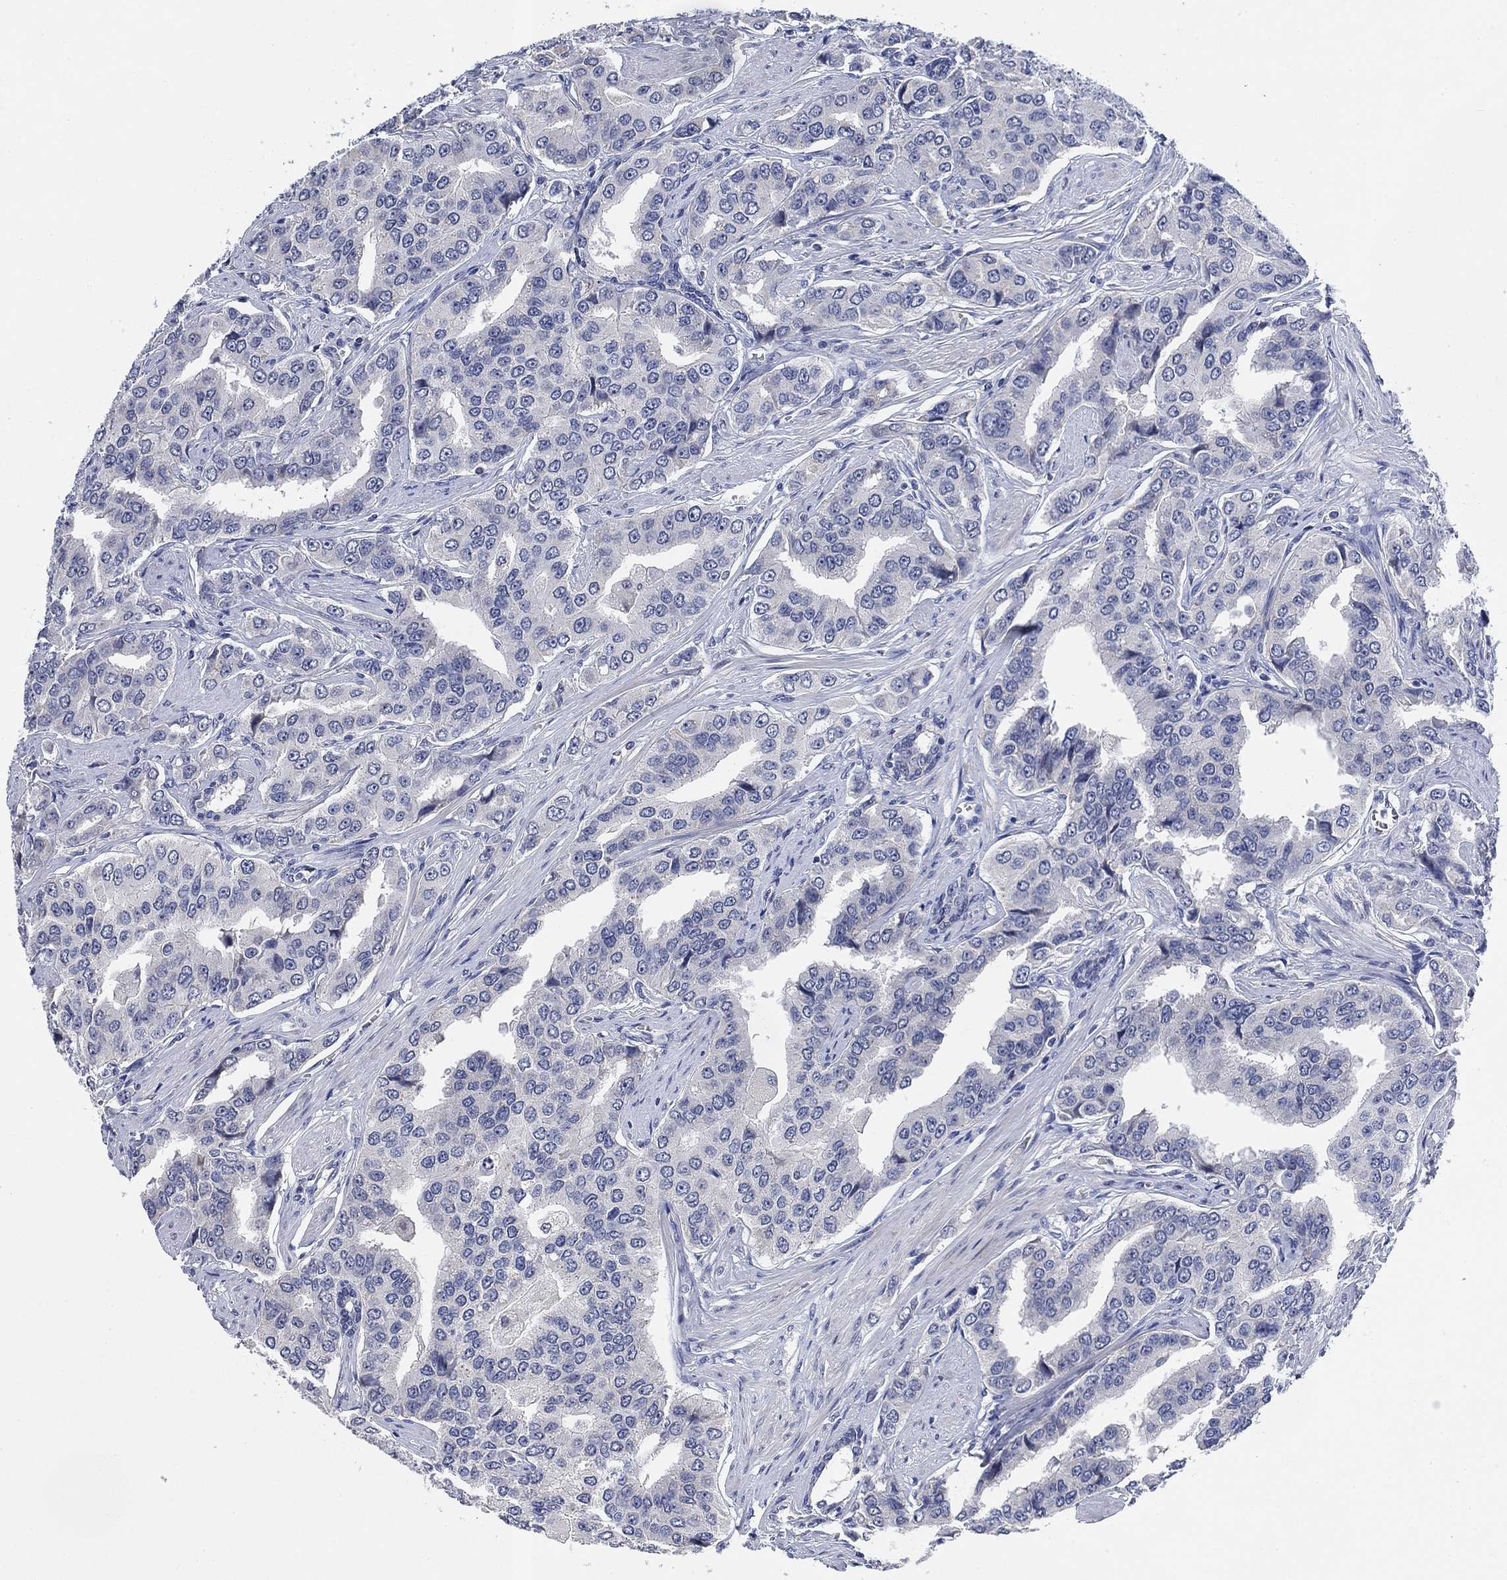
{"staining": {"intensity": "negative", "quantity": "none", "location": "none"}, "tissue": "prostate cancer", "cell_type": "Tumor cells", "image_type": "cancer", "snomed": [{"axis": "morphology", "description": "Adenocarcinoma, NOS"}, {"axis": "topography", "description": "Prostate and seminal vesicle, NOS"}, {"axis": "topography", "description": "Prostate"}], "caption": "A histopathology image of human prostate cancer is negative for staining in tumor cells.", "gene": "DAZL", "patient": {"sex": "male", "age": 69}}